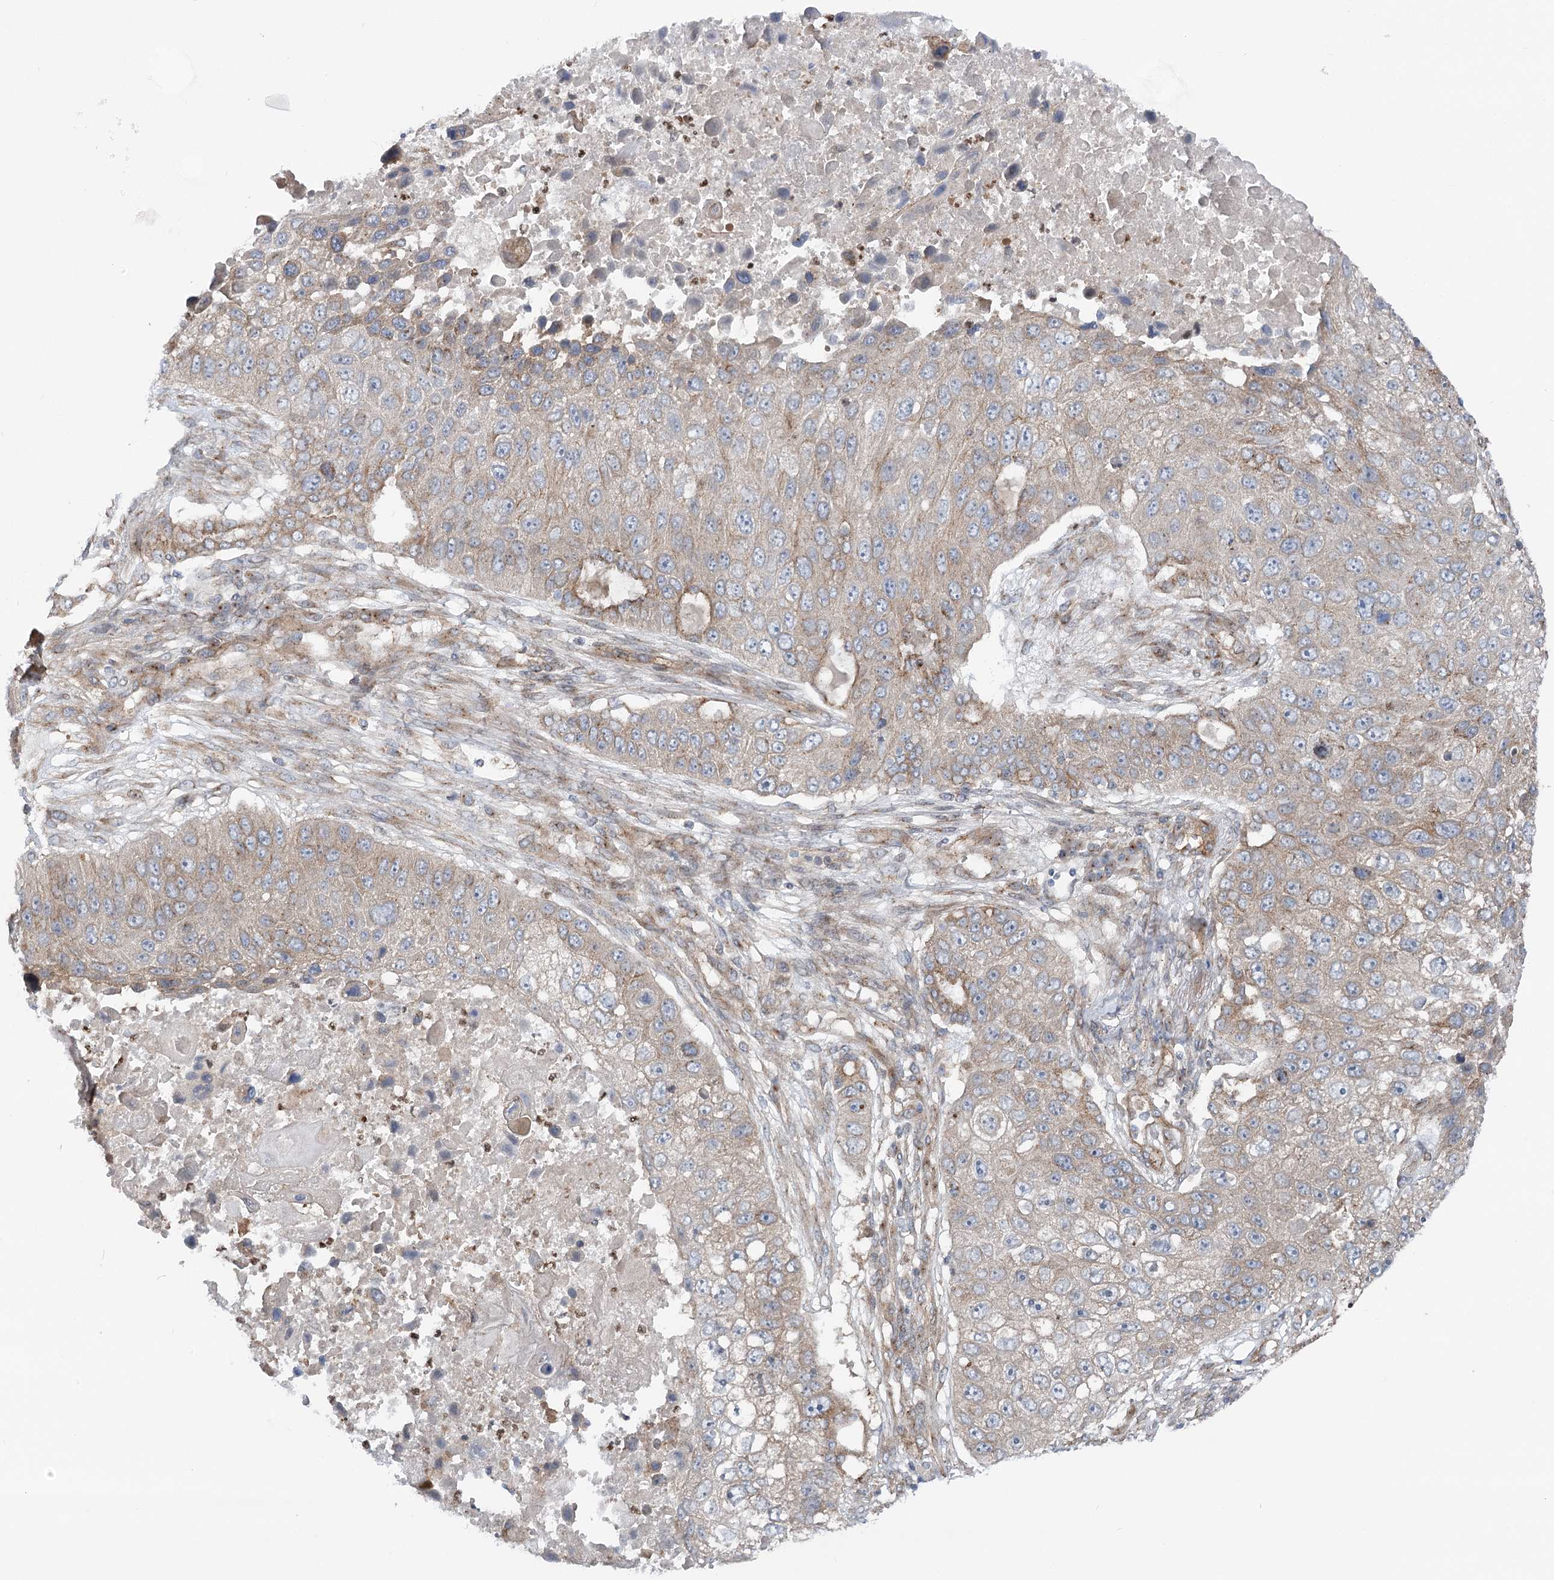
{"staining": {"intensity": "weak", "quantity": "25%-75%", "location": "cytoplasmic/membranous"}, "tissue": "lung cancer", "cell_type": "Tumor cells", "image_type": "cancer", "snomed": [{"axis": "morphology", "description": "Squamous cell carcinoma, NOS"}, {"axis": "topography", "description": "Lung"}], "caption": "Immunohistochemistry image of lung cancer (squamous cell carcinoma) stained for a protein (brown), which shows low levels of weak cytoplasmic/membranous positivity in about 25%-75% of tumor cells.", "gene": "SCN11A", "patient": {"sex": "male", "age": 61}}